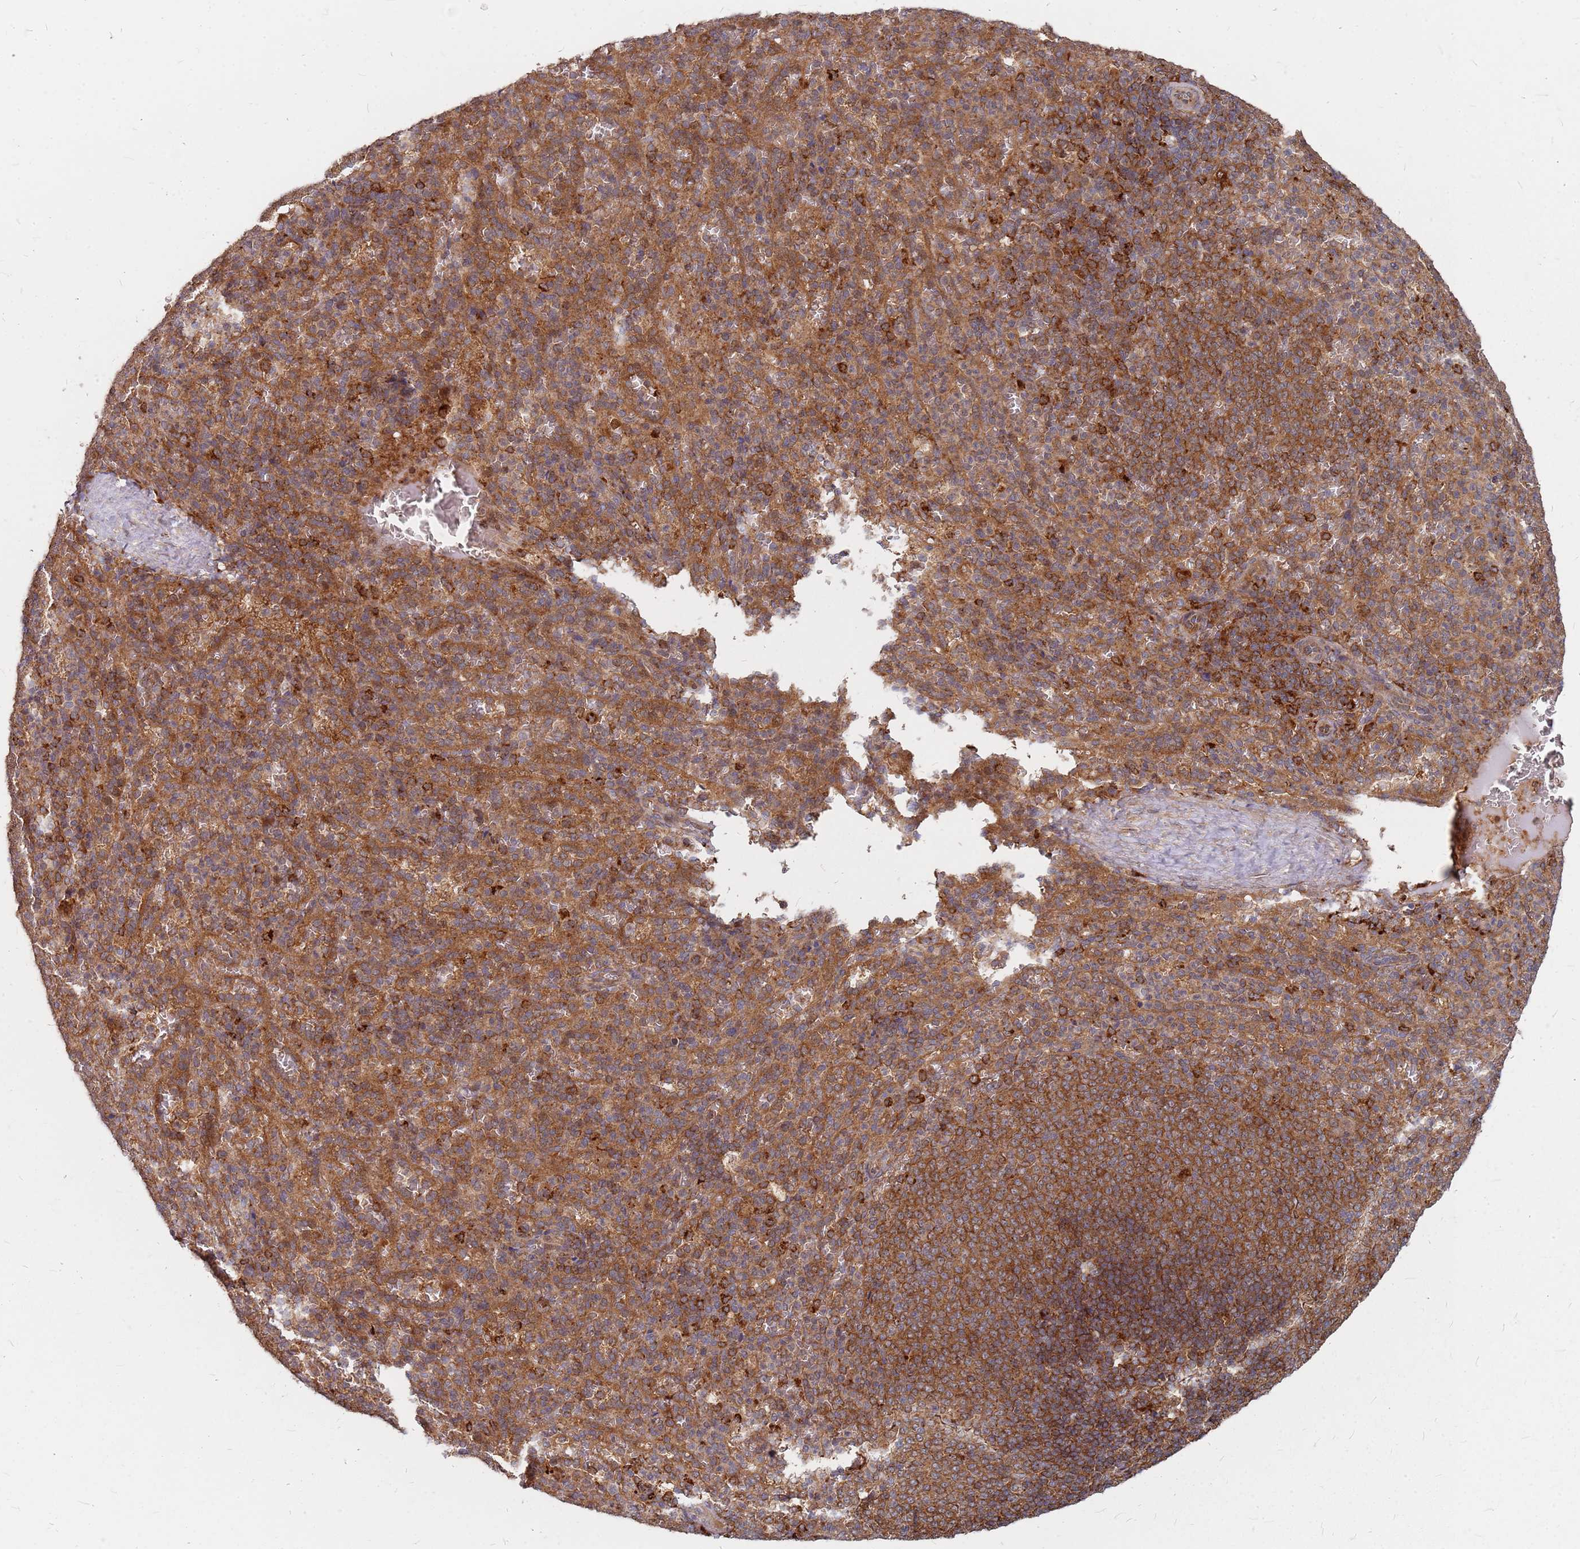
{"staining": {"intensity": "moderate", "quantity": "25%-75%", "location": "cytoplasmic/membranous"}, "tissue": "spleen", "cell_type": "Cells in red pulp", "image_type": "normal", "snomed": [{"axis": "morphology", "description": "Normal tissue, NOS"}, {"axis": "topography", "description": "Spleen"}], "caption": "Cells in red pulp reveal medium levels of moderate cytoplasmic/membranous expression in approximately 25%-75% of cells in unremarkable spleen. The protein is stained brown, and the nuclei are stained in blue (DAB IHC with brightfield microscopy, high magnification).", "gene": "TRABD", "patient": {"sex": "female", "age": 21}}